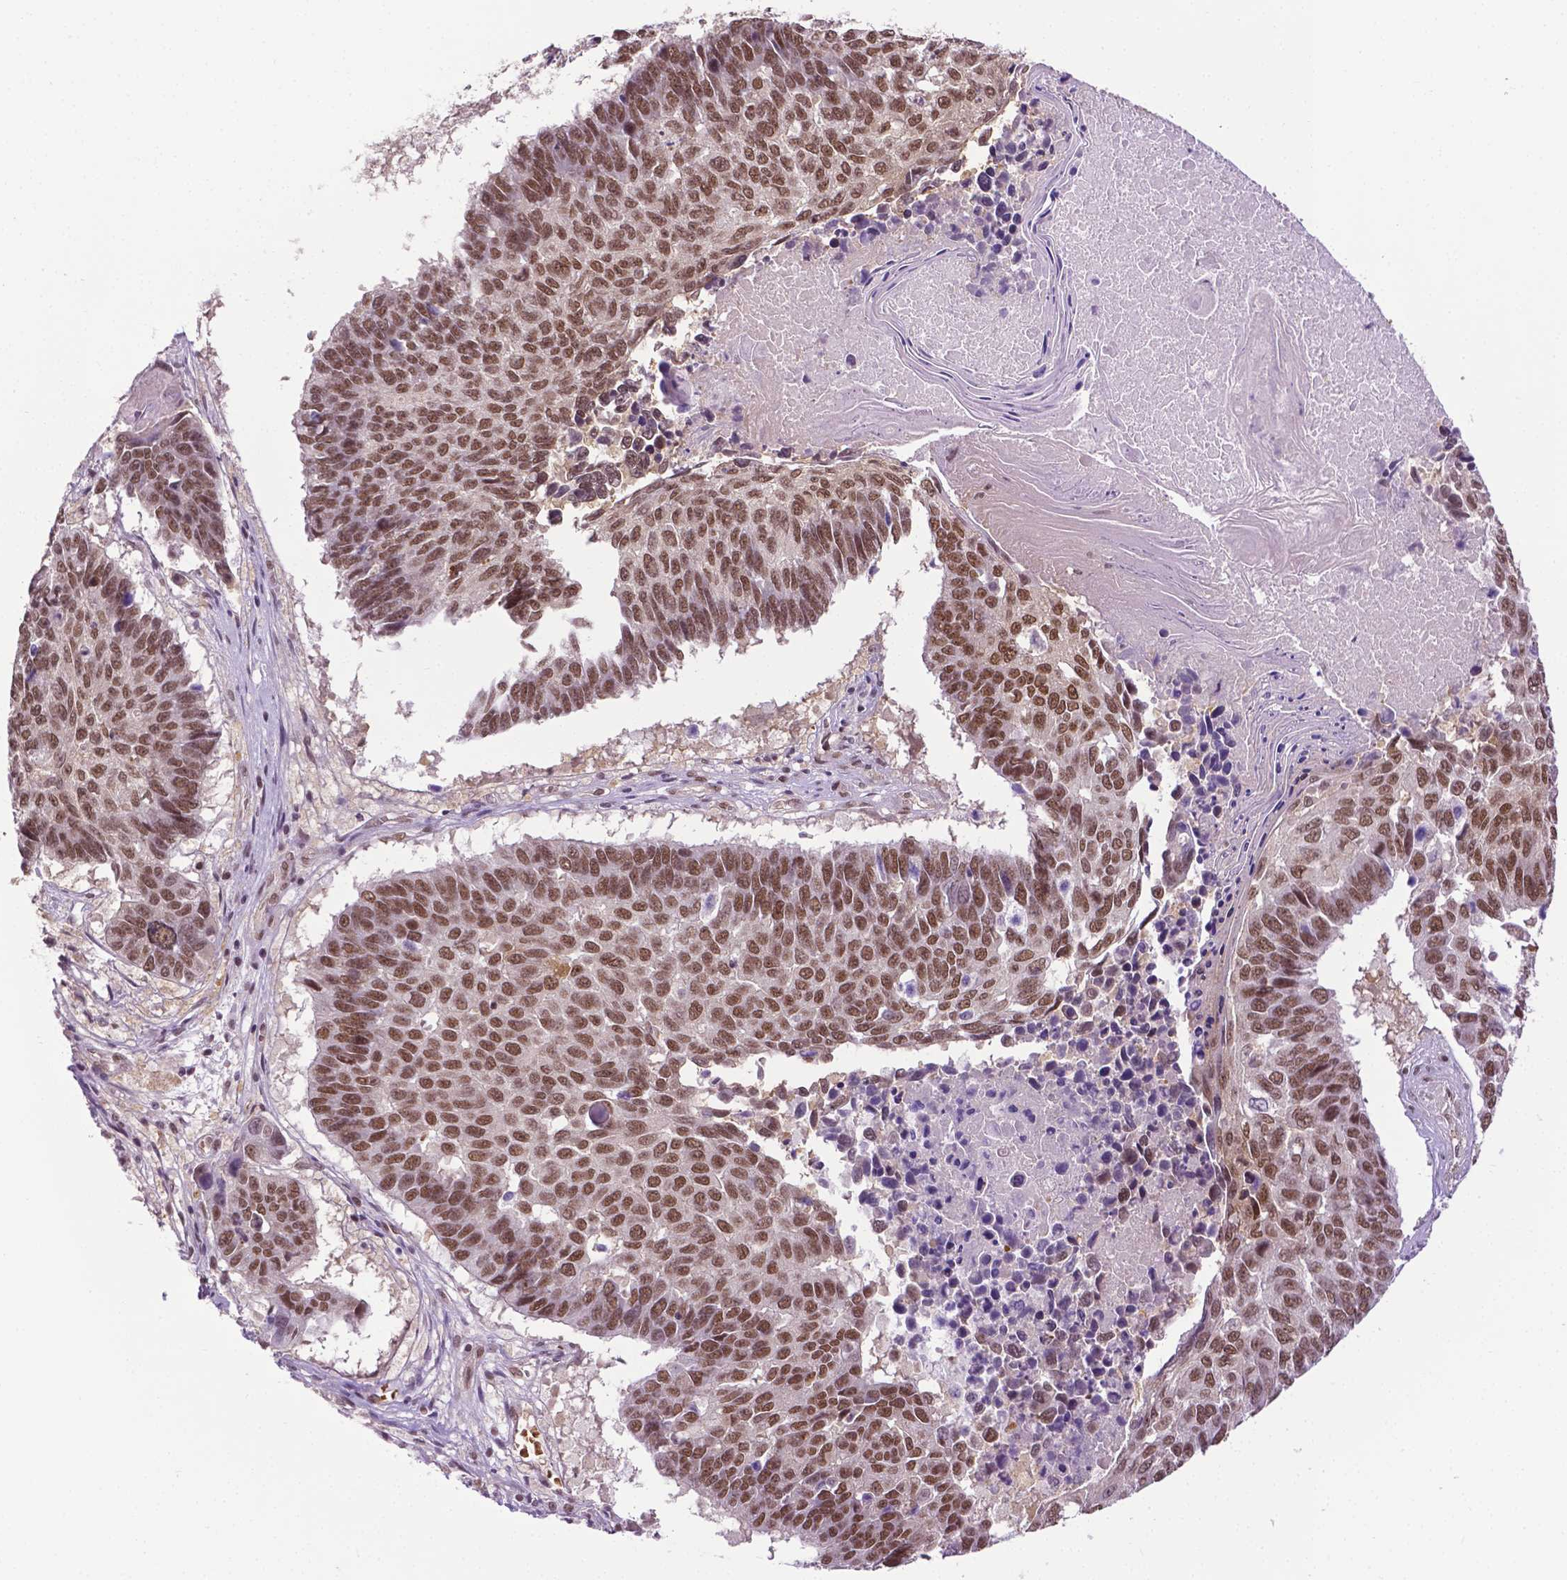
{"staining": {"intensity": "moderate", "quantity": ">75%", "location": "nuclear"}, "tissue": "lung cancer", "cell_type": "Tumor cells", "image_type": "cancer", "snomed": [{"axis": "morphology", "description": "Squamous cell carcinoma, NOS"}, {"axis": "topography", "description": "Lung"}], "caption": "Immunohistochemistry micrograph of neoplastic tissue: lung cancer stained using immunohistochemistry demonstrates medium levels of moderate protein expression localized specifically in the nuclear of tumor cells, appearing as a nuclear brown color.", "gene": "UBQLN4", "patient": {"sex": "male", "age": 73}}